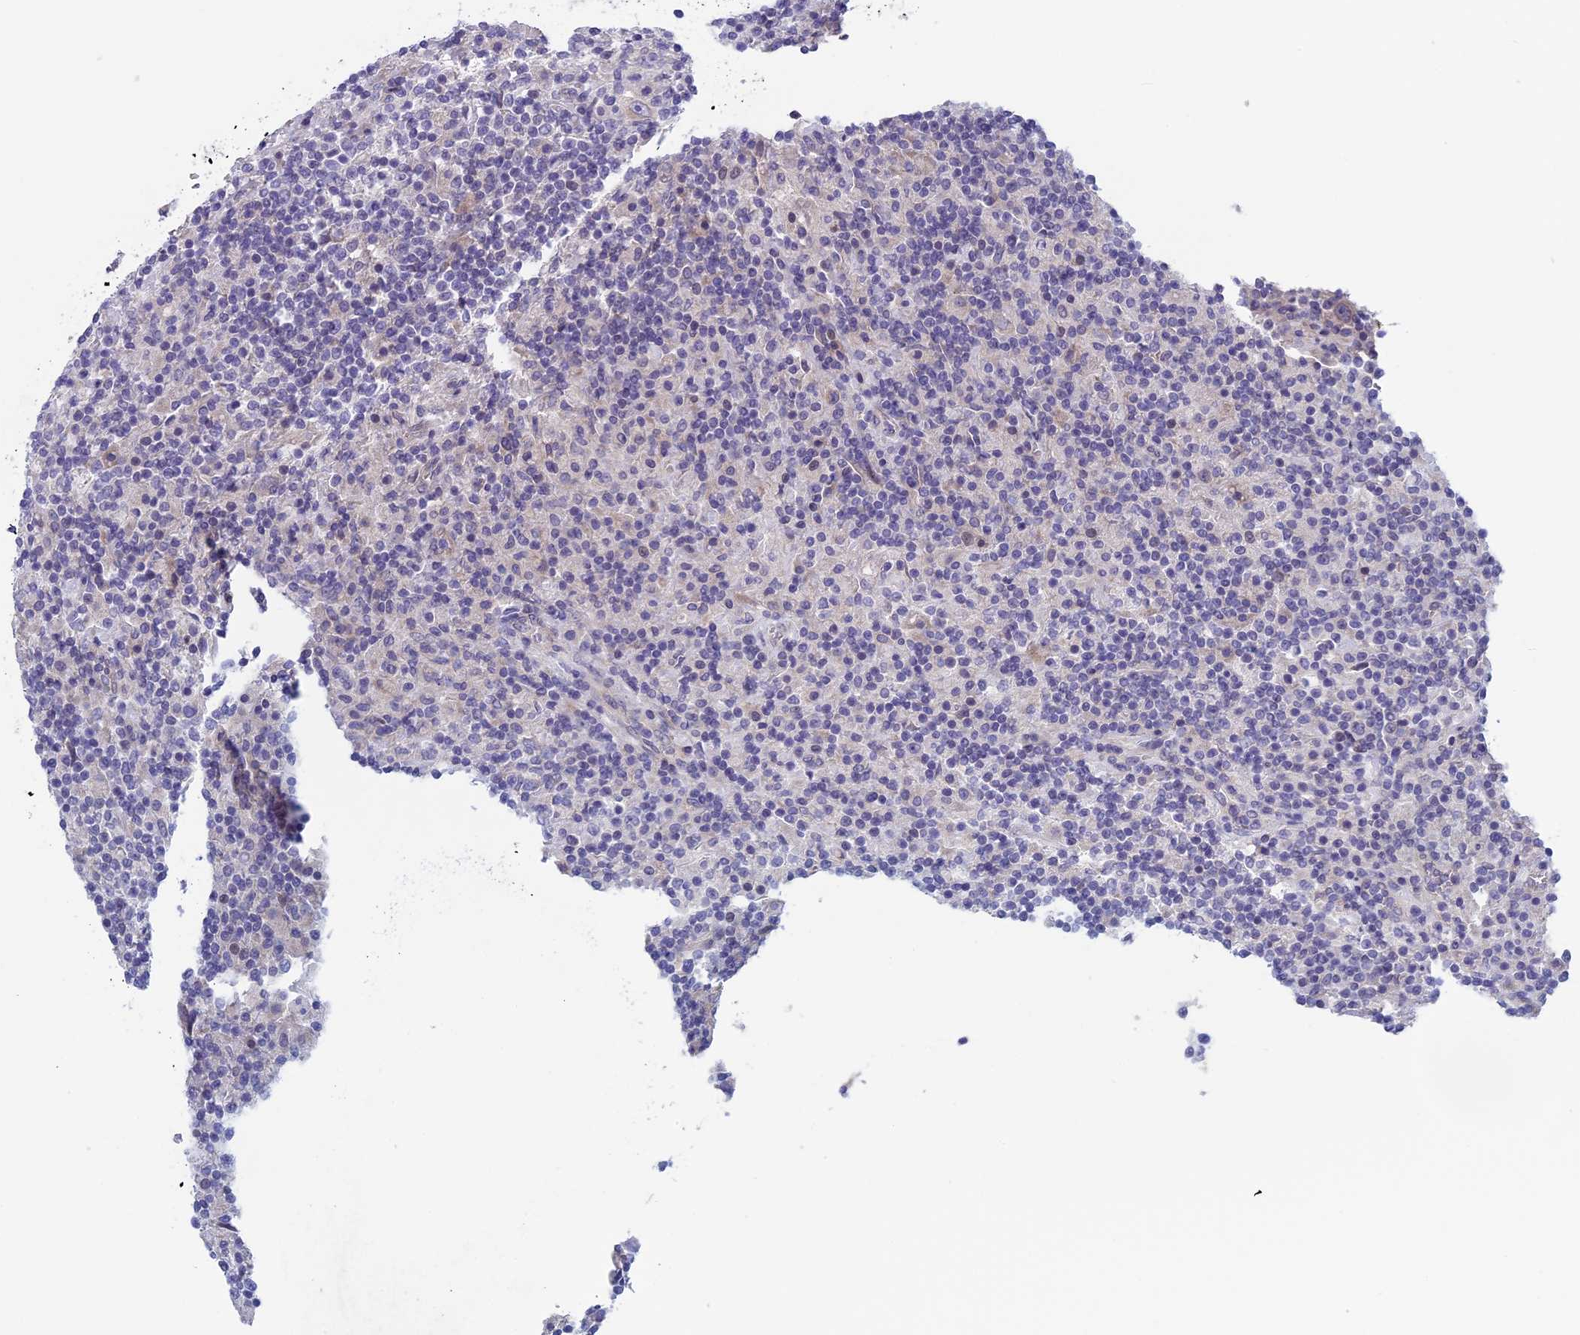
{"staining": {"intensity": "negative", "quantity": "none", "location": "none"}, "tissue": "lymphoma", "cell_type": "Tumor cells", "image_type": "cancer", "snomed": [{"axis": "morphology", "description": "Hodgkin's disease, NOS"}, {"axis": "topography", "description": "Lymph node"}], "caption": "An immunohistochemistry (IHC) histopathology image of lymphoma is shown. There is no staining in tumor cells of lymphoma.", "gene": "CNOT6L", "patient": {"sex": "male", "age": 70}}